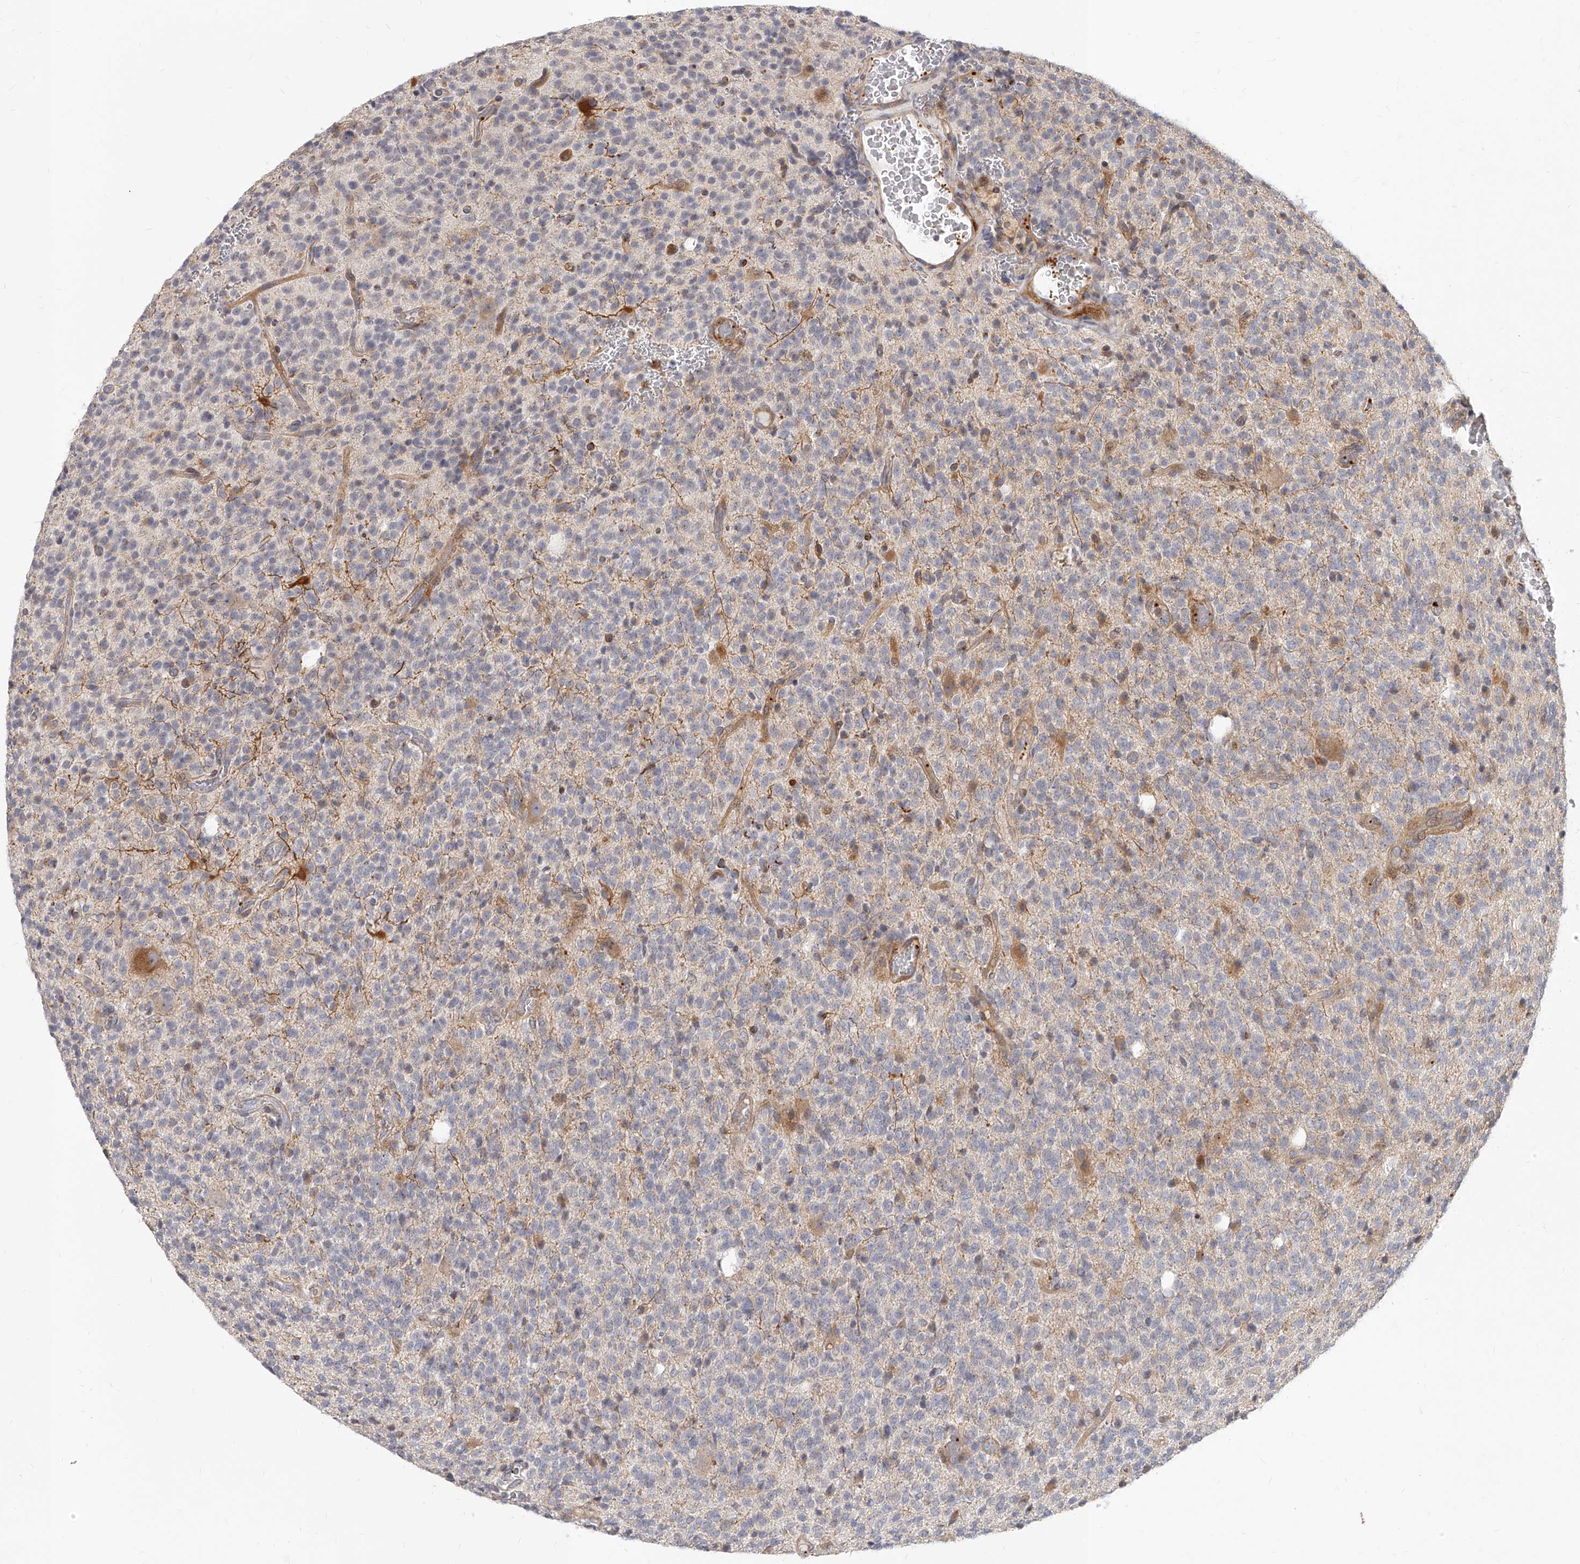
{"staining": {"intensity": "negative", "quantity": "none", "location": "none"}, "tissue": "glioma", "cell_type": "Tumor cells", "image_type": "cancer", "snomed": [{"axis": "morphology", "description": "Glioma, malignant, High grade"}, {"axis": "topography", "description": "Brain"}], "caption": "Glioma was stained to show a protein in brown. There is no significant positivity in tumor cells. (Stains: DAB IHC with hematoxylin counter stain, Microscopy: brightfield microscopy at high magnification).", "gene": "SLC37A1", "patient": {"sex": "male", "age": 34}}